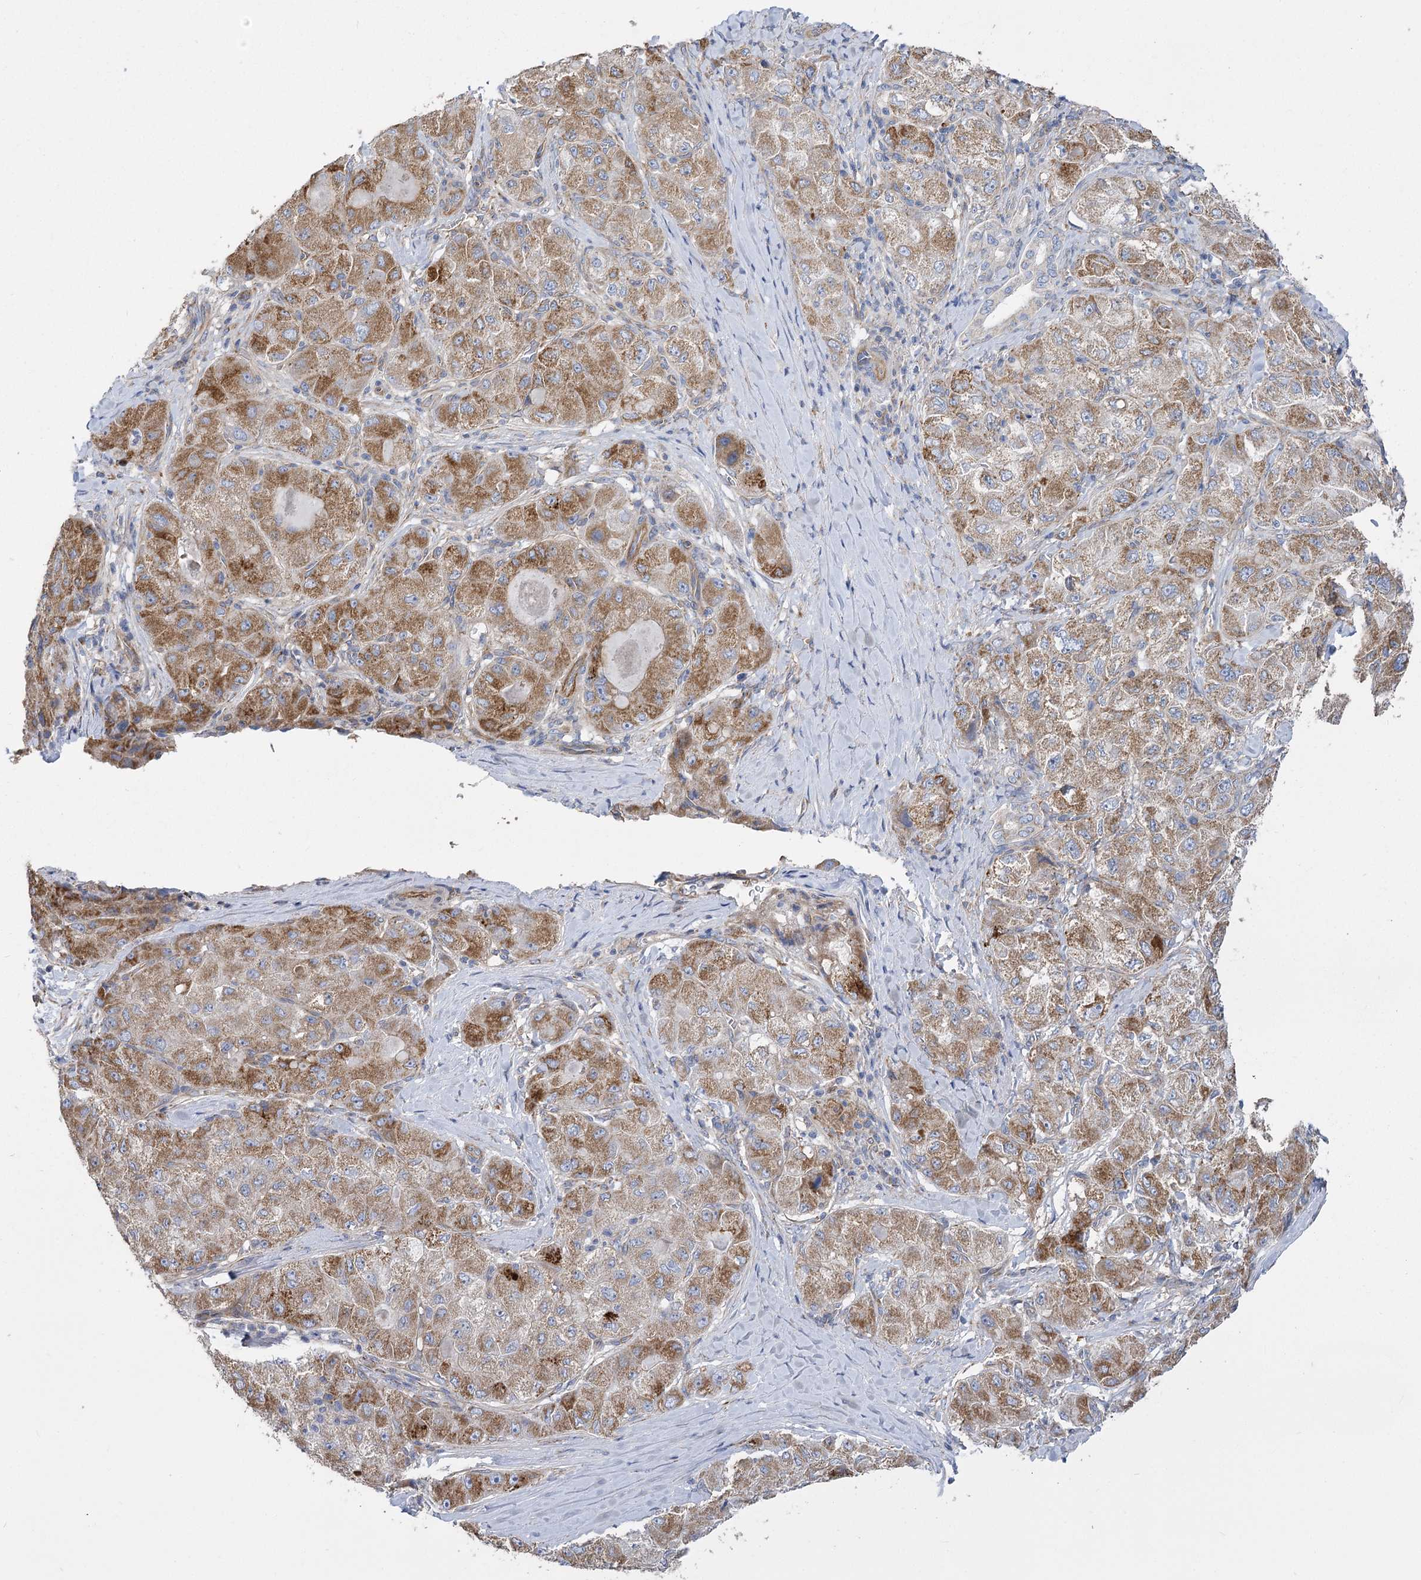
{"staining": {"intensity": "moderate", "quantity": ">75%", "location": "cytoplasmic/membranous"}, "tissue": "liver cancer", "cell_type": "Tumor cells", "image_type": "cancer", "snomed": [{"axis": "morphology", "description": "Carcinoma, Hepatocellular, NOS"}, {"axis": "topography", "description": "Liver"}], "caption": "Human liver cancer stained with a protein marker reveals moderate staining in tumor cells.", "gene": "RMDN2", "patient": {"sex": "male", "age": 80}}